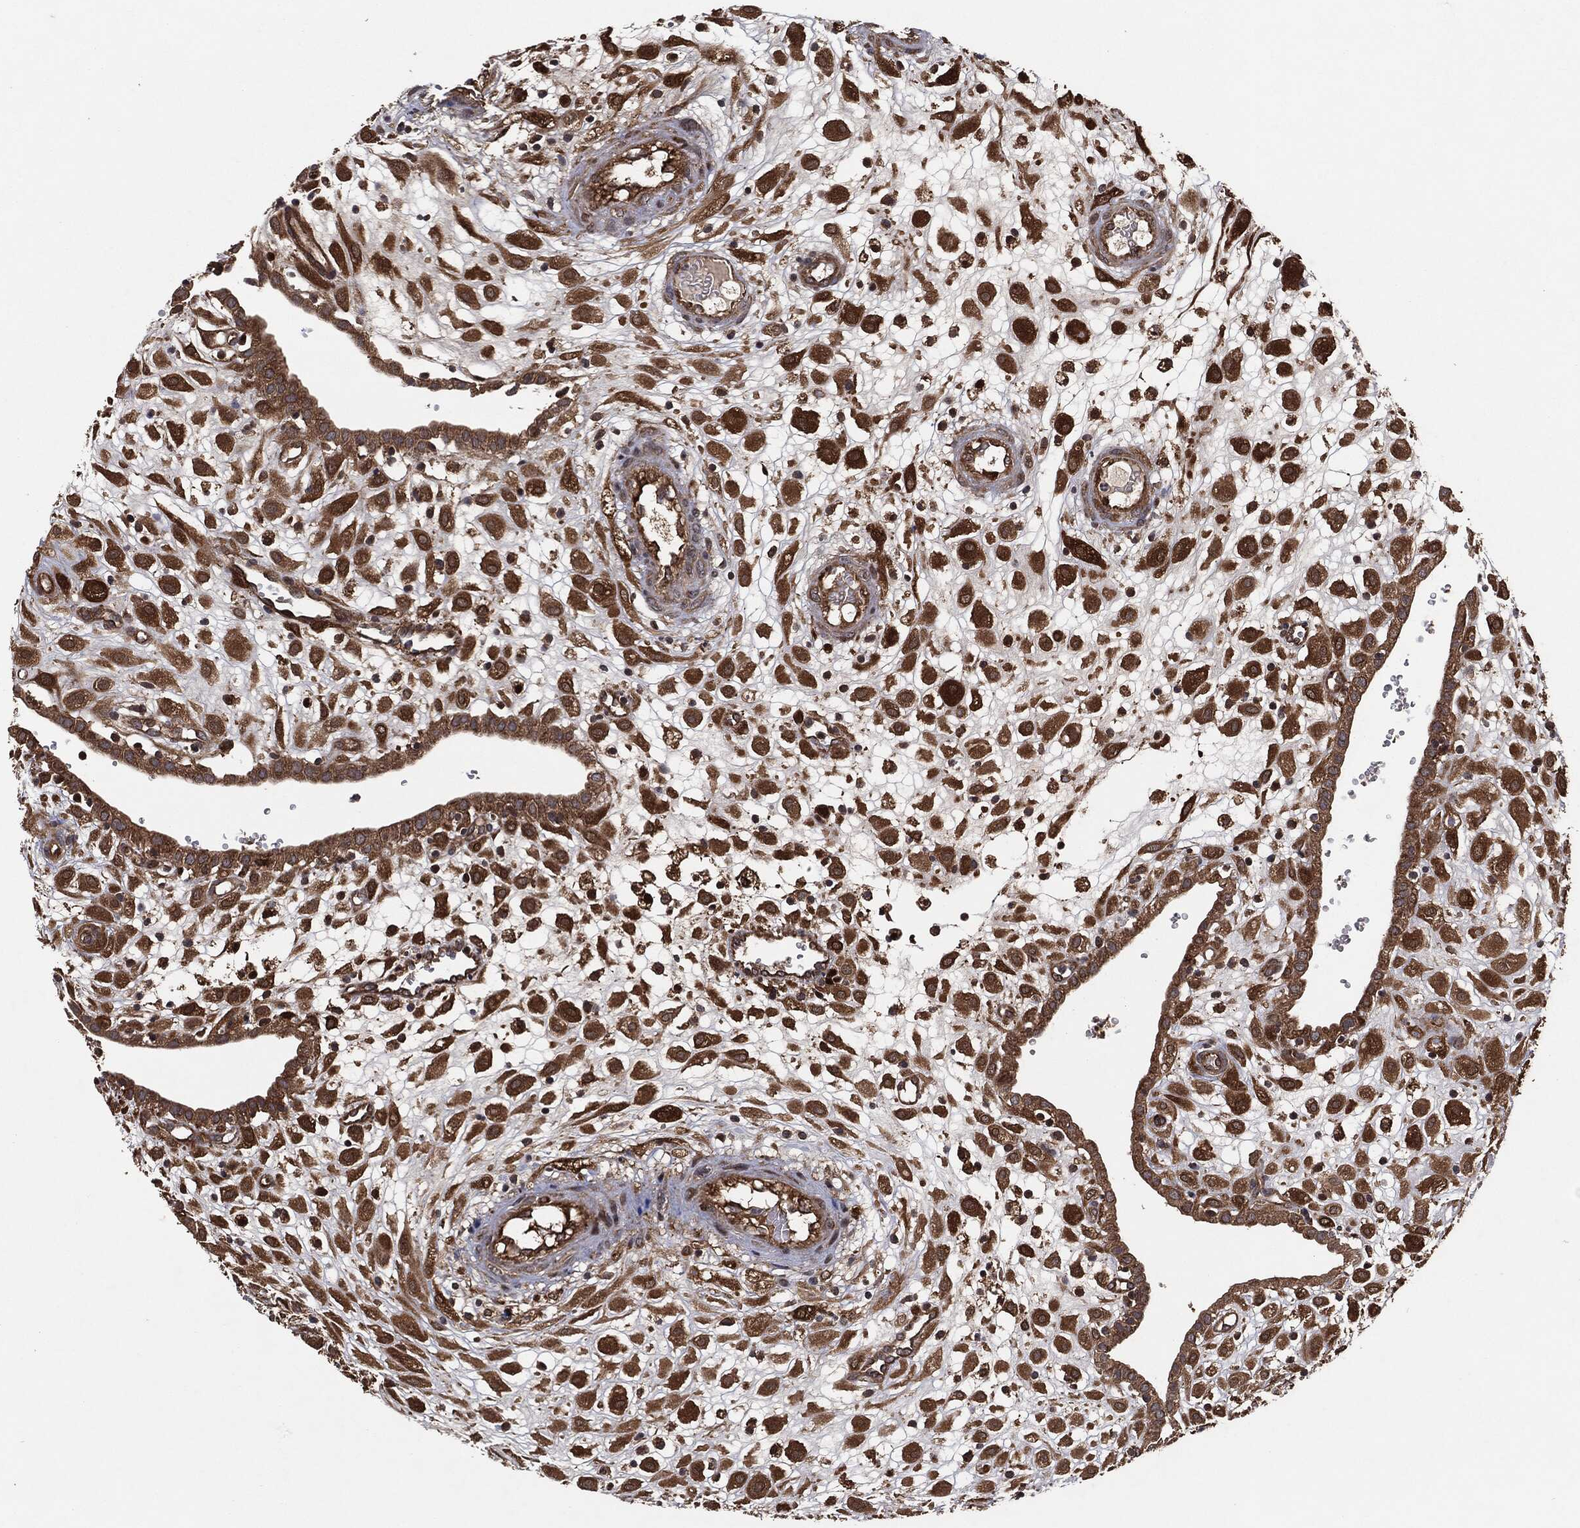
{"staining": {"intensity": "strong", "quantity": ">75%", "location": "cytoplasmic/membranous"}, "tissue": "placenta", "cell_type": "Decidual cells", "image_type": "normal", "snomed": [{"axis": "morphology", "description": "Normal tissue, NOS"}, {"axis": "topography", "description": "Placenta"}], "caption": "A brown stain highlights strong cytoplasmic/membranous positivity of a protein in decidual cells of unremarkable human placenta.", "gene": "BCAR1", "patient": {"sex": "female", "age": 24}}